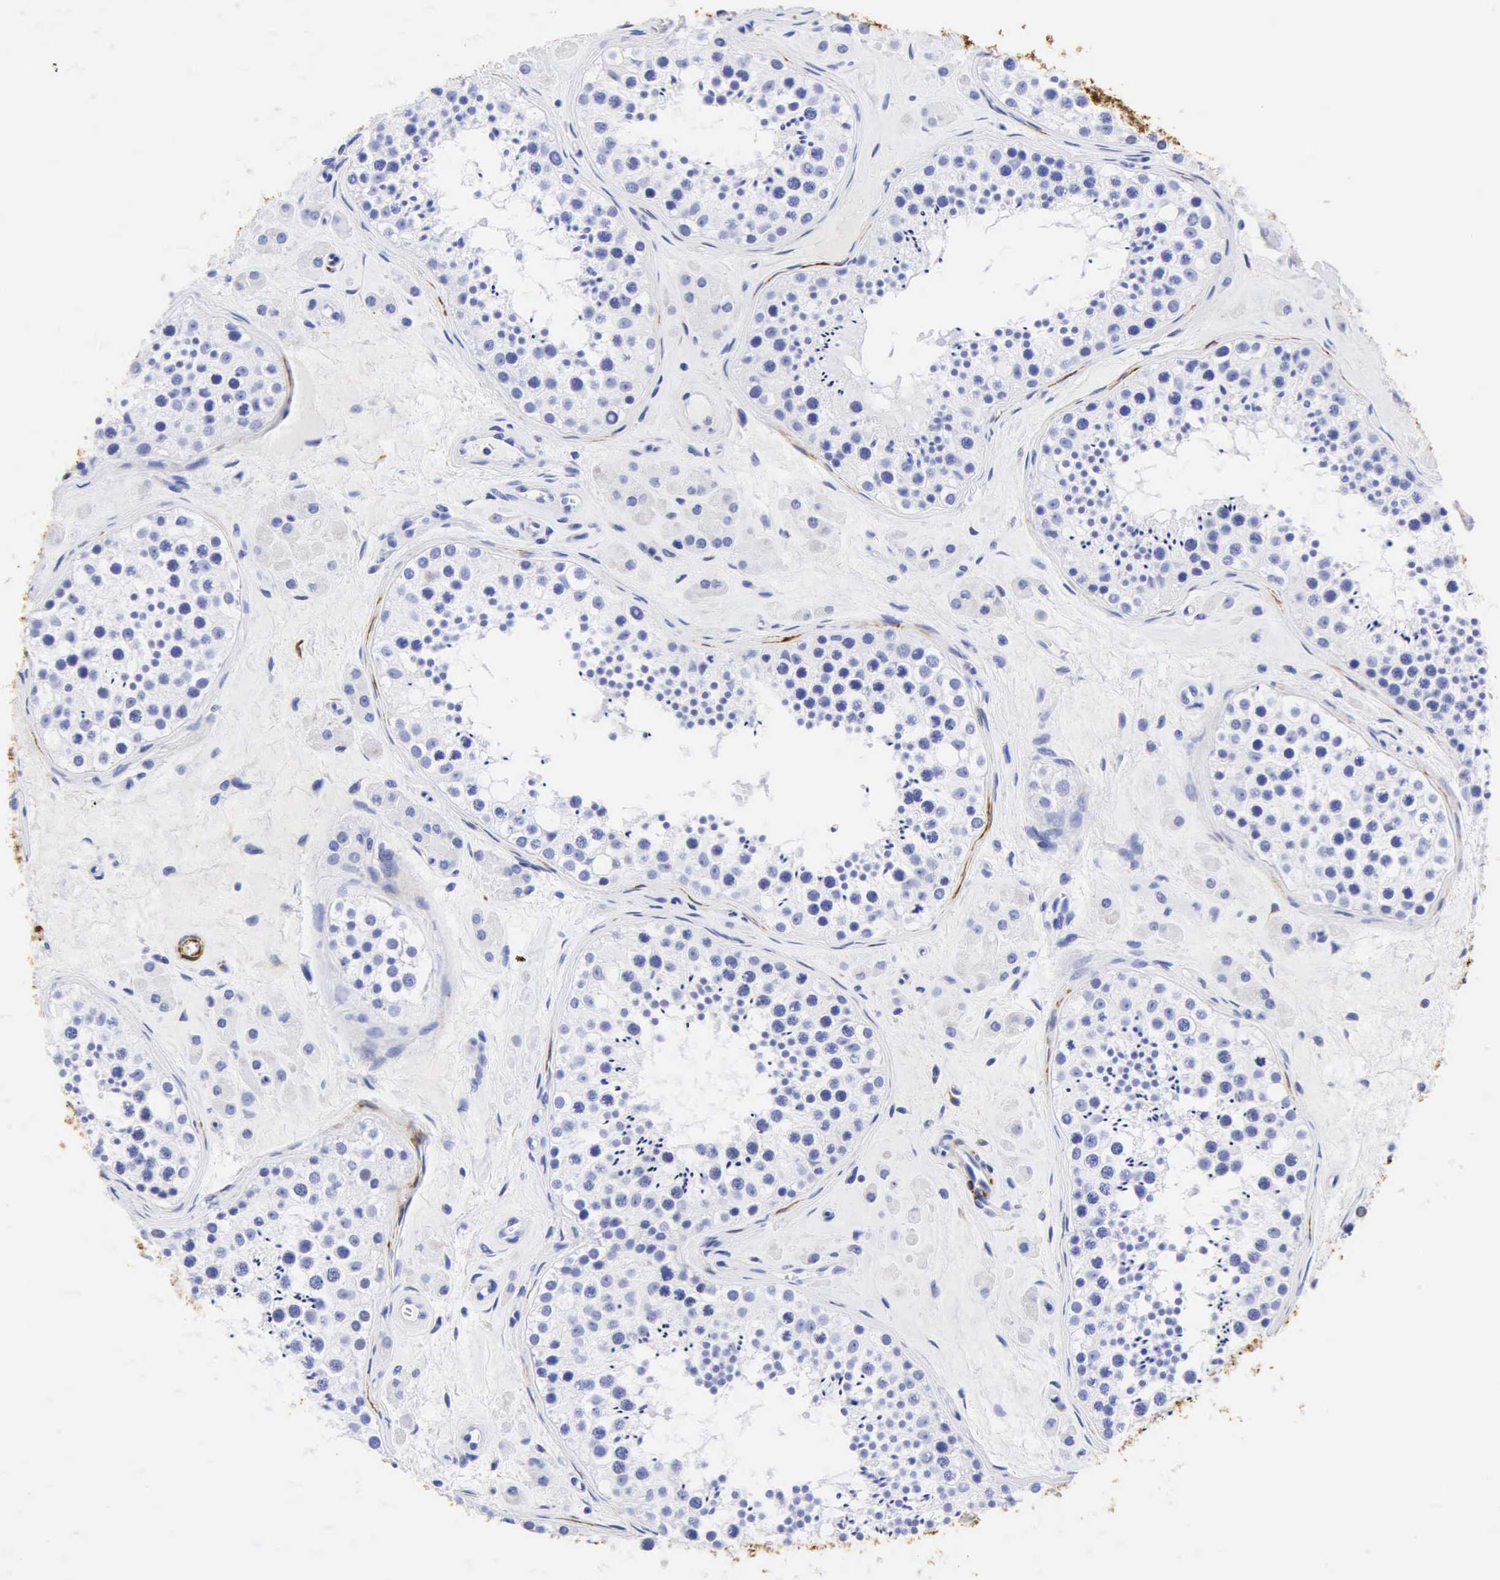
{"staining": {"intensity": "moderate", "quantity": "<25%", "location": "cytoplasmic/membranous"}, "tissue": "testis", "cell_type": "Cells in seminiferous ducts", "image_type": "normal", "snomed": [{"axis": "morphology", "description": "Normal tissue, NOS"}, {"axis": "topography", "description": "Testis"}], "caption": "Brown immunohistochemical staining in benign testis displays moderate cytoplasmic/membranous expression in approximately <25% of cells in seminiferous ducts.", "gene": "DES", "patient": {"sex": "male", "age": 38}}